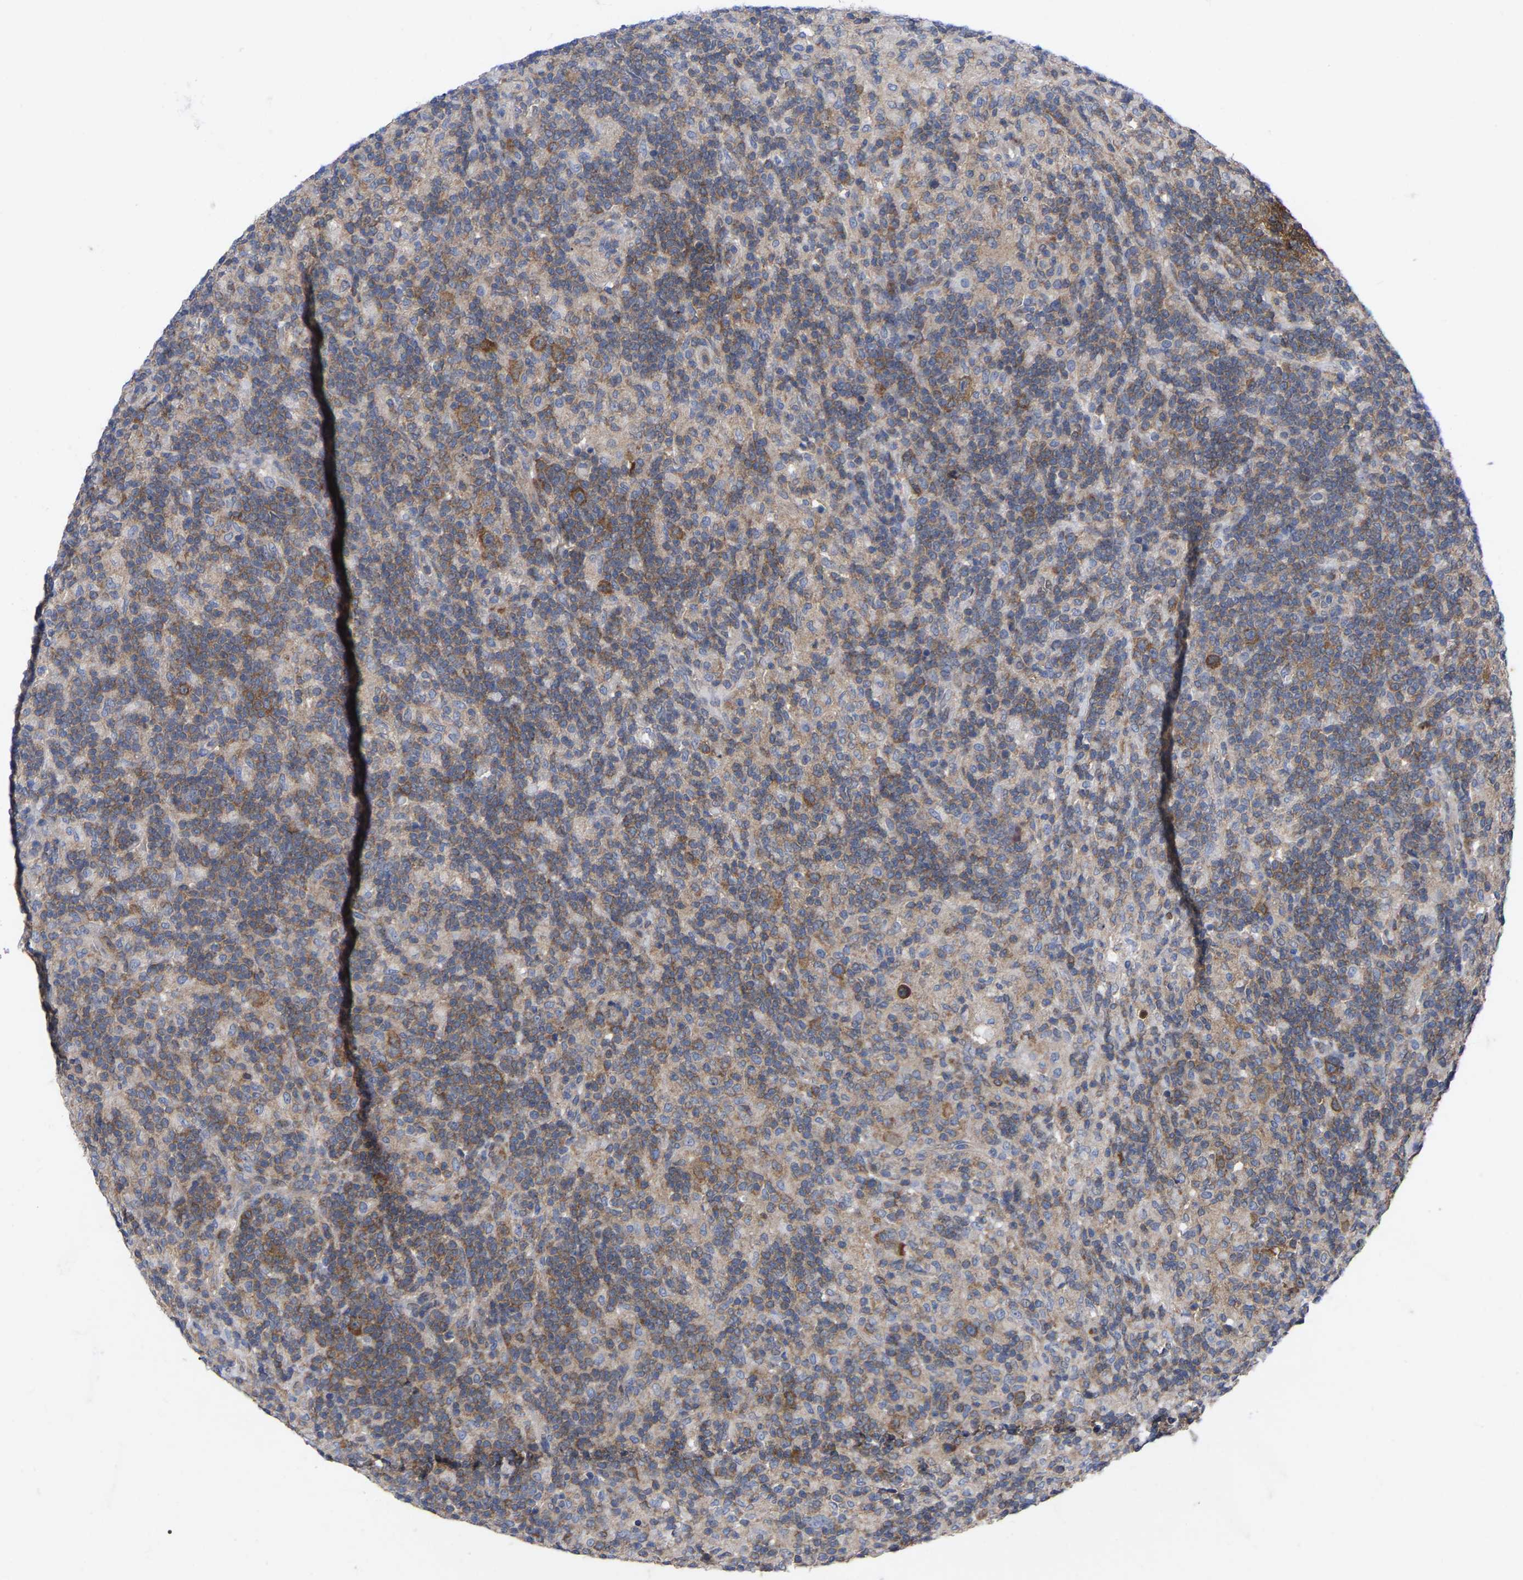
{"staining": {"intensity": "strong", "quantity": "25%-75%", "location": "cytoplasmic/membranous"}, "tissue": "lymphoma", "cell_type": "Tumor cells", "image_type": "cancer", "snomed": [{"axis": "morphology", "description": "Hodgkin's disease, NOS"}, {"axis": "topography", "description": "Lymph node"}], "caption": "Brown immunohistochemical staining in human lymphoma shows strong cytoplasmic/membranous expression in approximately 25%-75% of tumor cells.", "gene": "TCP1", "patient": {"sex": "male", "age": 70}}